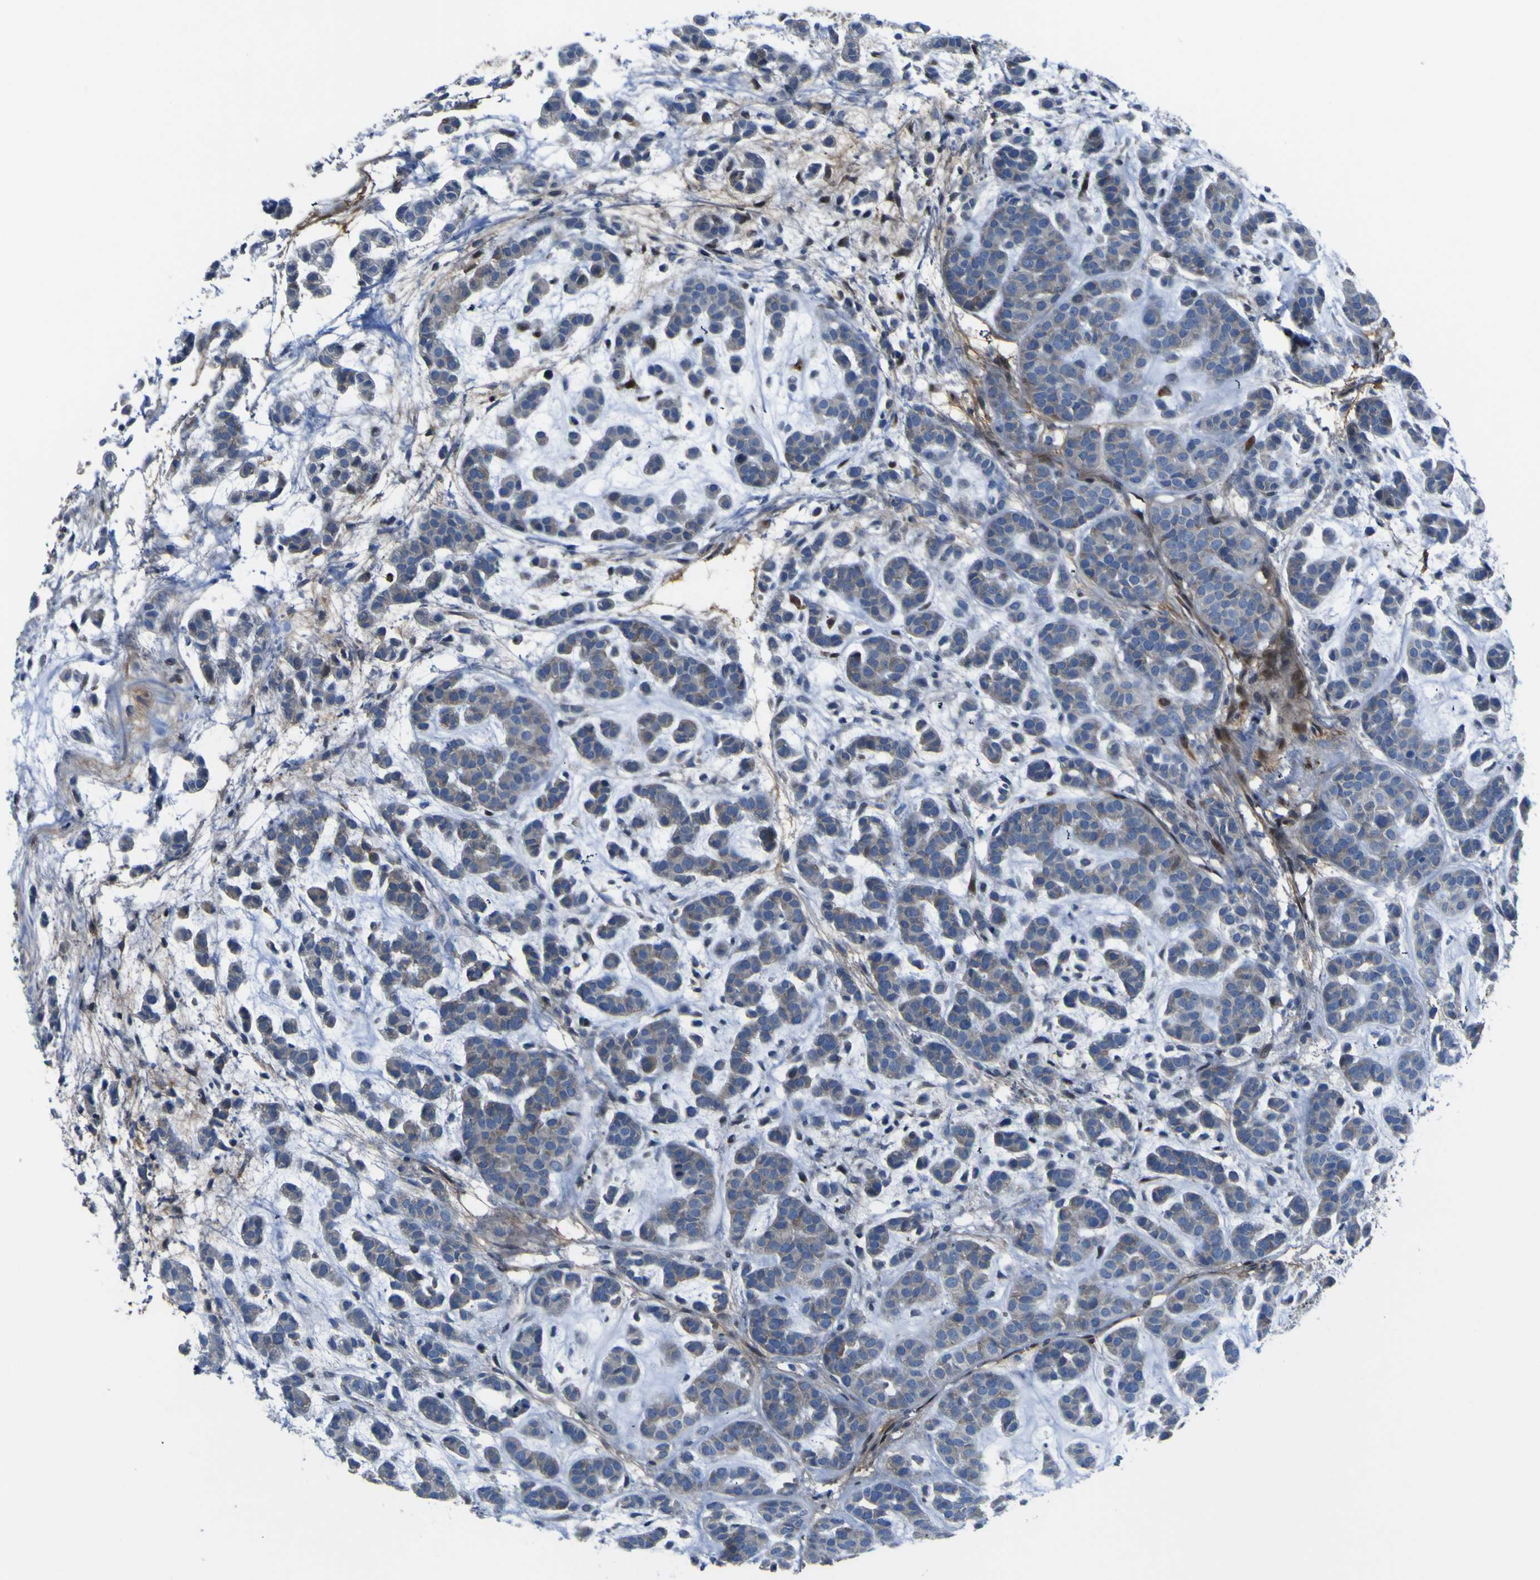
{"staining": {"intensity": "moderate", "quantity": "<25%", "location": "cytoplasmic/membranous"}, "tissue": "head and neck cancer", "cell_type": "Tumor cells", "image_type": "cancer", "snomed": [{"axis": "morphology", "description": "Adenocarcinoma, NOS"}, {"axis": "morphology", "description": "Adenoma, NOS"}, {"axis": "topography", "description": "Head-Neck"}], "caption": "Immunohistochemical staining of human head and neck cancer reveals low levels of moderate cytoplasmic/membranous protein positivity in approximately <25% of tumor cells.", "gene": "LRRN1", "patient": {"sex": "female", "age": 55}}